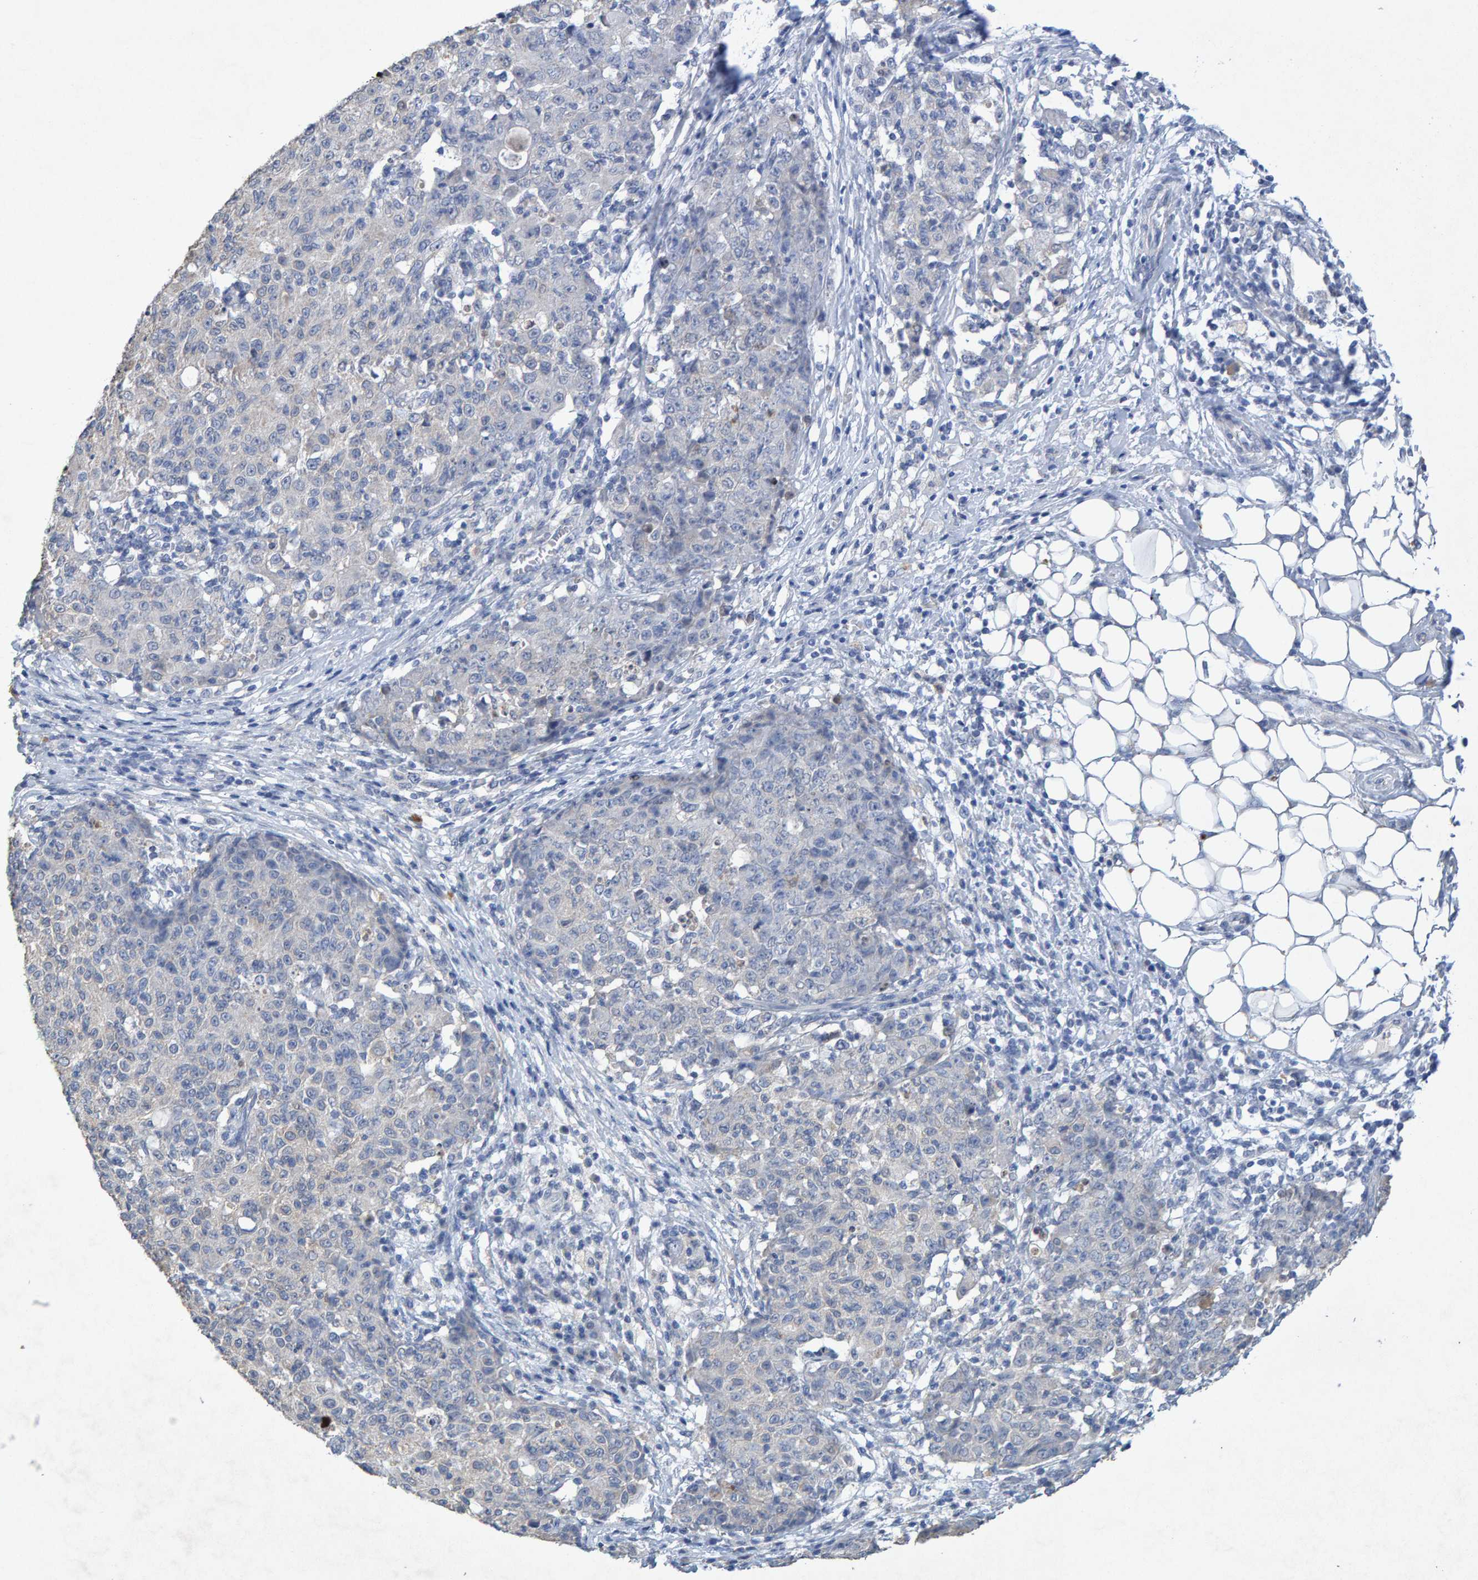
{"staining": {"intensity": "negative", "quantity": "none", "location": "none"}, "tissue": "ovarian cancer", "cell_type": "Tumor cells", "image_type": "cancer", "snomed": [{"axis": "morphology", "description": "Carcinoma, endometroid"}, {"axis": "topography", "description": "Ovary"}], "caption": "Ovarian cancer was stained to show a protein in brown. There is no significant expression in tumor cells.", "gene": "CTH", "patient": {"sex": "female", "age": 42}}